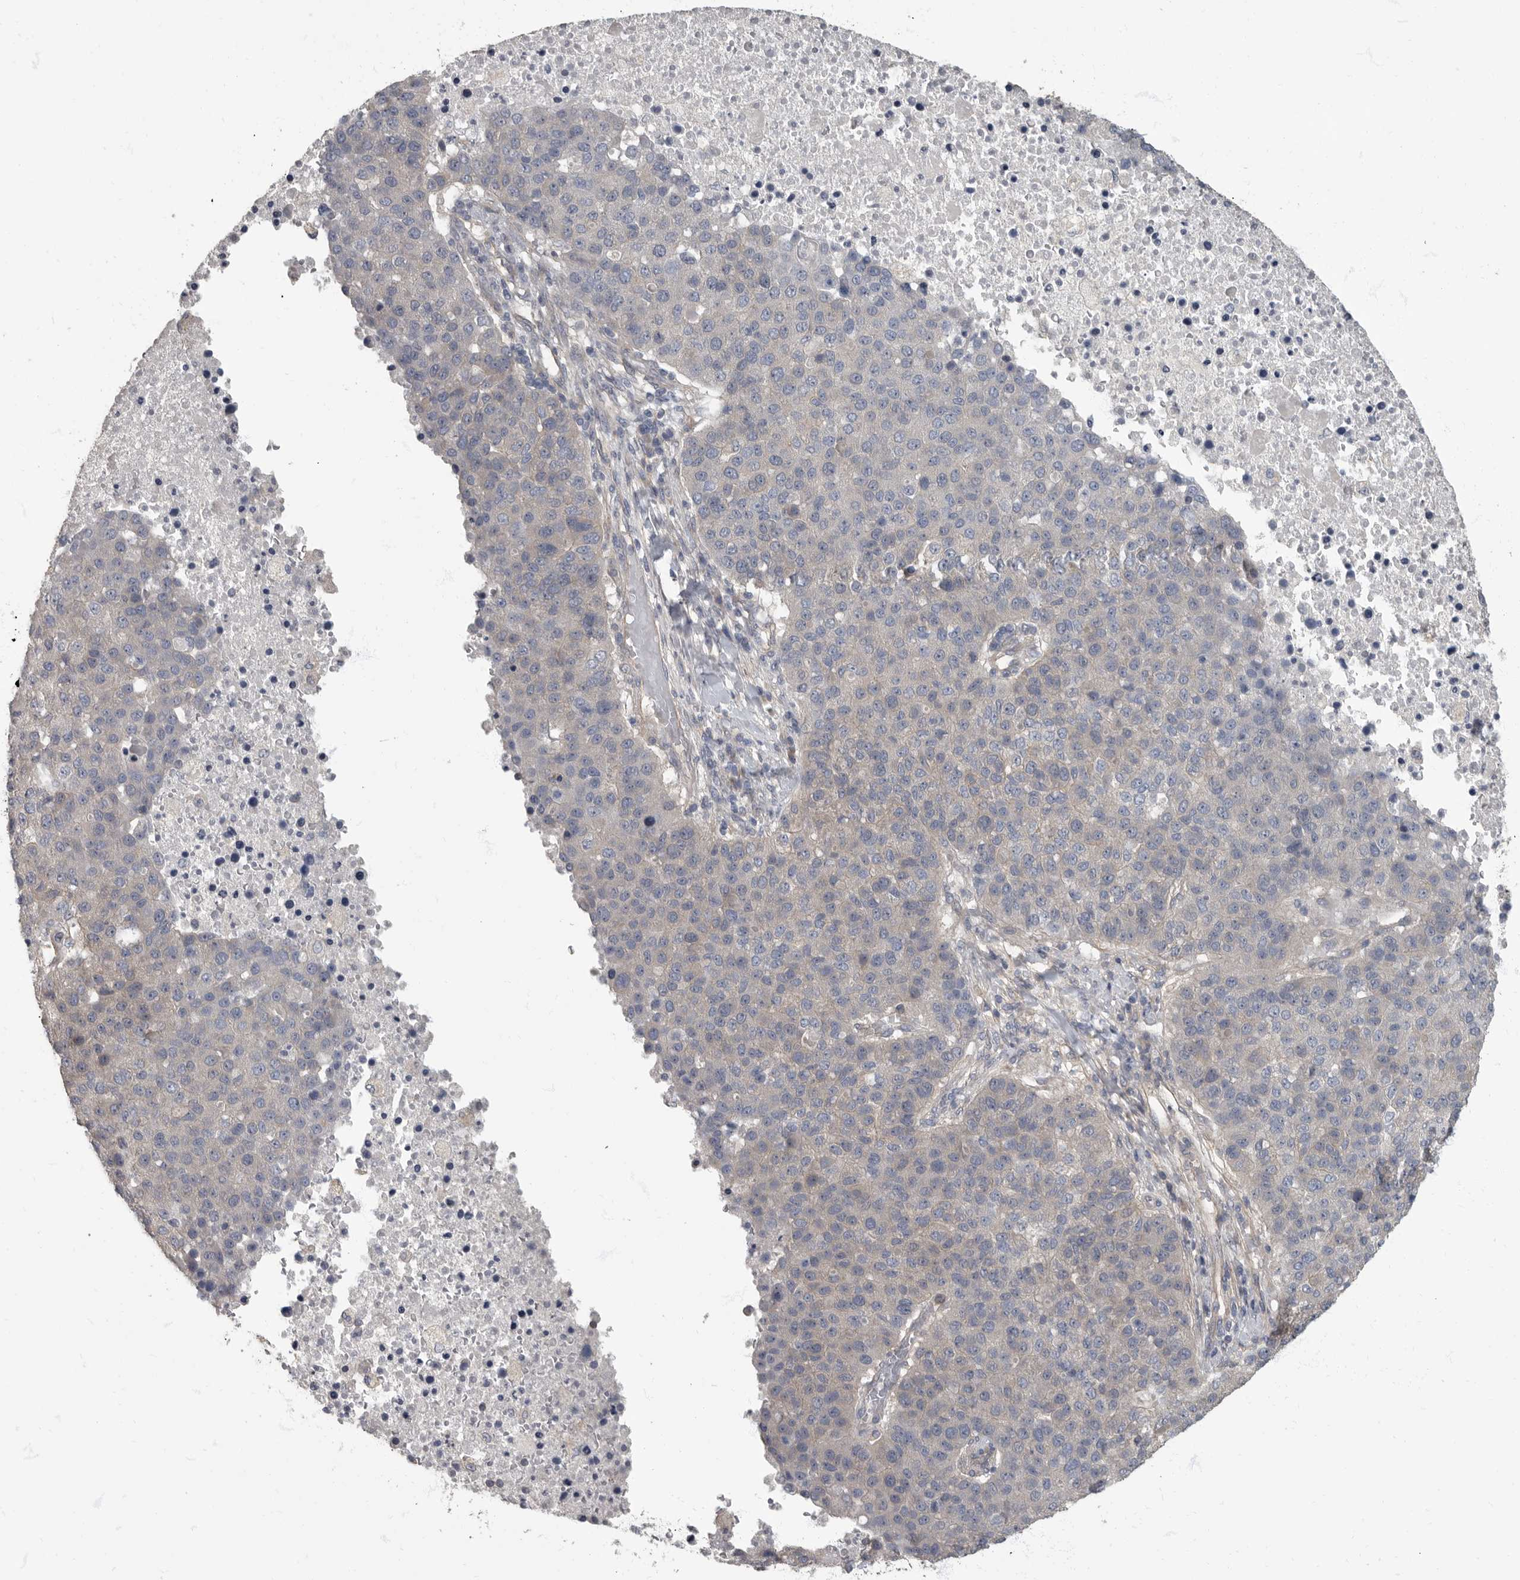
{"staining": {"intensity": "negative", "quantity": "none", "location": "none"}, "tissue": "pancreatic cancer", "cell_type": "Tumor cells", "image_type": "cancer", "snomed": [{"axis": "morphology", "description": "Adenocarcinoma, NOS"}, {"axis": "topography", "description": "Pancreas"}], "caption": "An image of human pancreatic cancer is negative for staining in tumor cells.", "gene": "PDK1", "patient": {"sex": "female", "age": 61}}